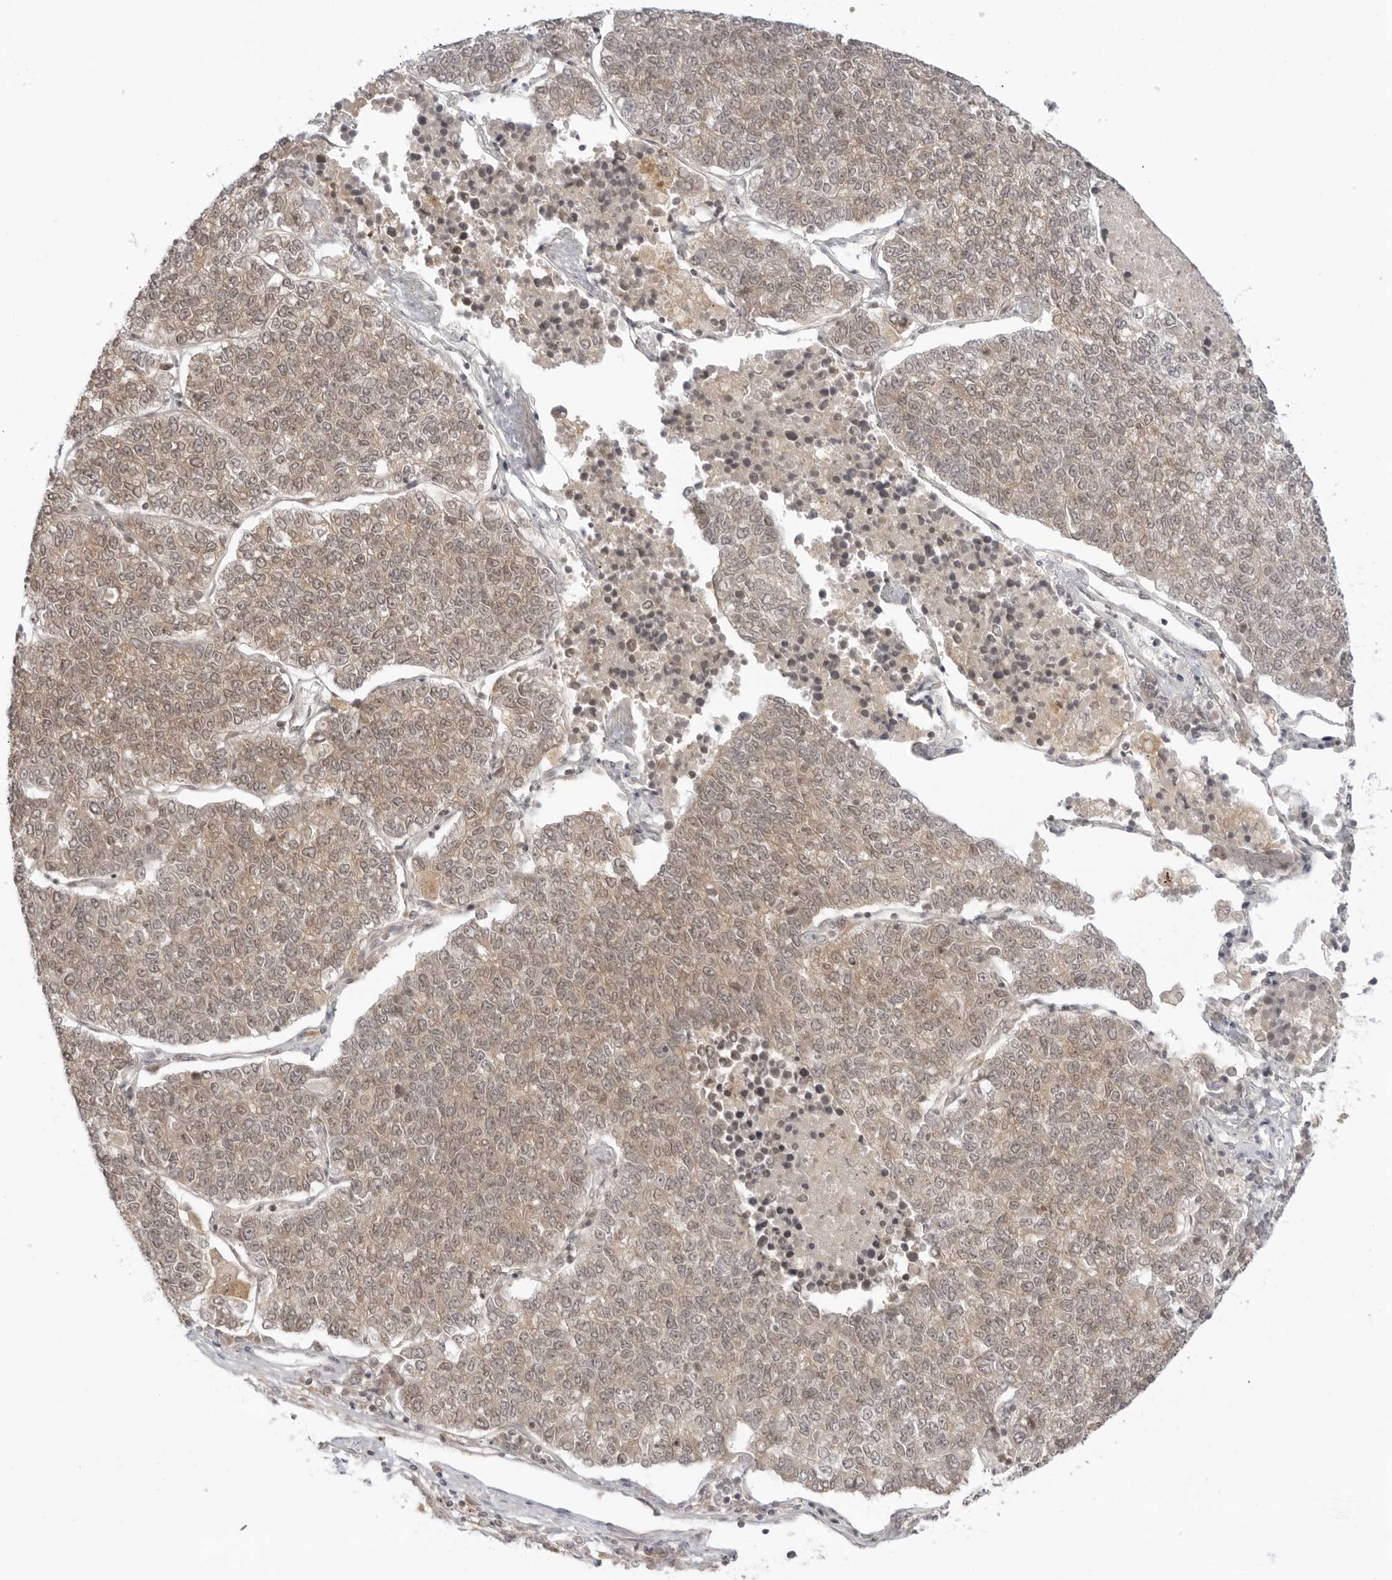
{"staining": {"intensity": "weak", "quantity": ">75%", "location": "cytoplasmic/membranous,nuclear"}, "tissue": "lung cancer", "cell_type": "Tumor cells", "image_type": "cancer", "snomed": [{"axis": "morphology", "description": "Adenocarcinoma, NOS"}, {"axis": "topography", "description": "Lung"}], "caption": "Lung cancer (adenocarcinoma) stained for a protein (brown) reveals weak cytoplasmic/membranous and nuclear positive positivity in approximately >75% of tumor cells.", "gene": "PRRC2C", "patient": {"sex": "male", "age": 49}}